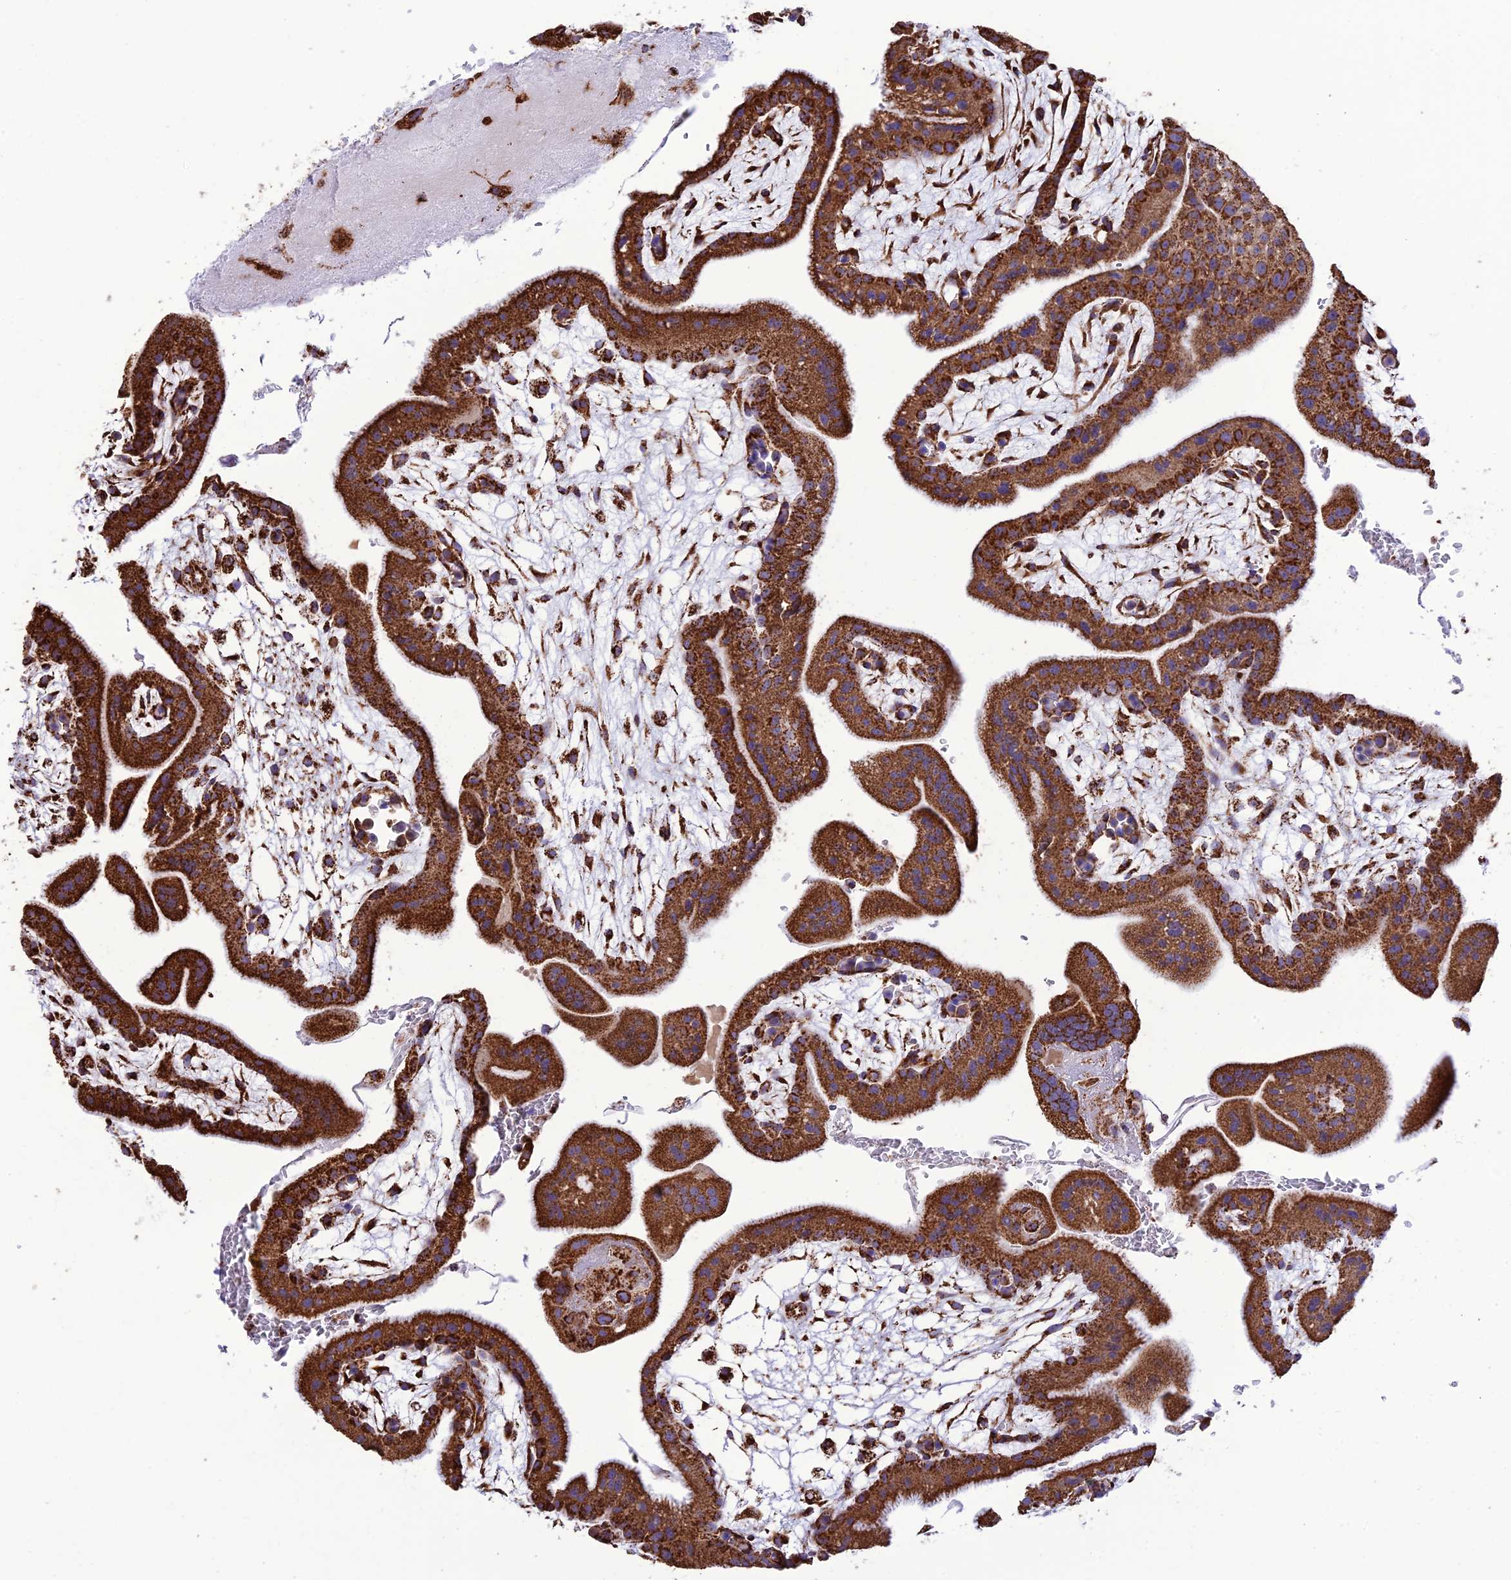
{"staining": {"intensity": "strong", "quantity": ">75%", "location": "cytoplasmic/membranous"}, "tissue": "placenta", "cell_type": "Decidual cells", "image_type": "normal", "snomed": [{"axis": "morphology", "description": "Normal tissue, NOS"}, {"axis": "topography", "description": "Placenta"}], "caption": "A brown stain highlights strong cytoplasmic/membranous positivity of a protein in decidual cells of normal placenta.", "gene": "NDUFAF1", "patient": {"sex": "female", "age": 35}}